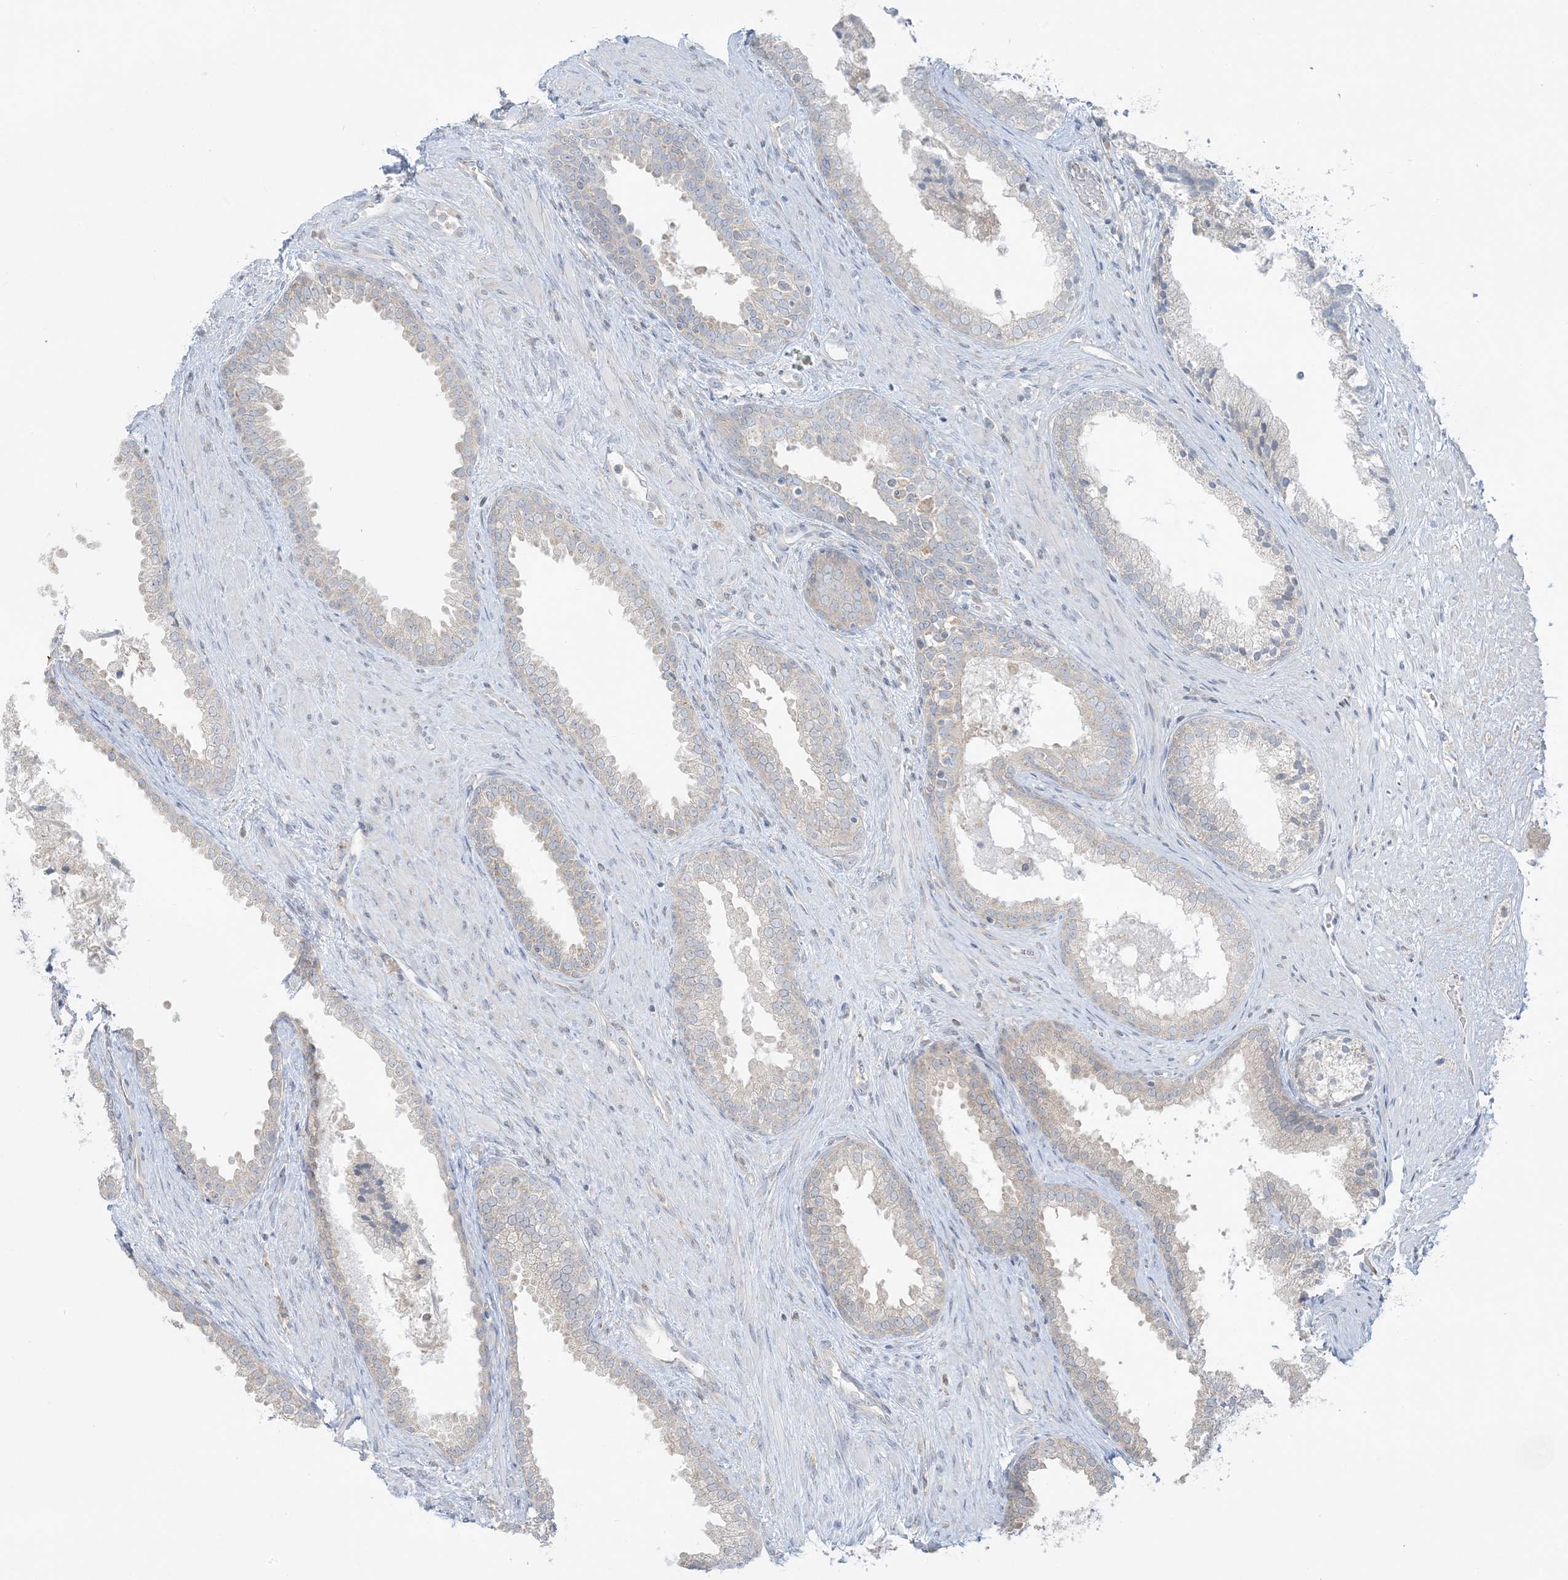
{"staining": {"intensity": "negative", "quantity": "none", "location": "none"}, "tissue": "prostate", "cell_type": "Glandular cells", "image_type": "normal", "snomed": [{"axis": "morphology", "description": "Normal tissue, NOS"}, {"axis": "topography", "description": "Prostate"}], "caption": "IHC micrograph of benign human prostate stained for a protein (brown), which reveals no positivity in glandular cells. Brightfield microscopy of immunohistochemistry stained with DAB (brown) and hematoxylin (blue), captured at high magnification.", "gene": "EEFSEC", "patient": {"sex": "male", "age": 76}}